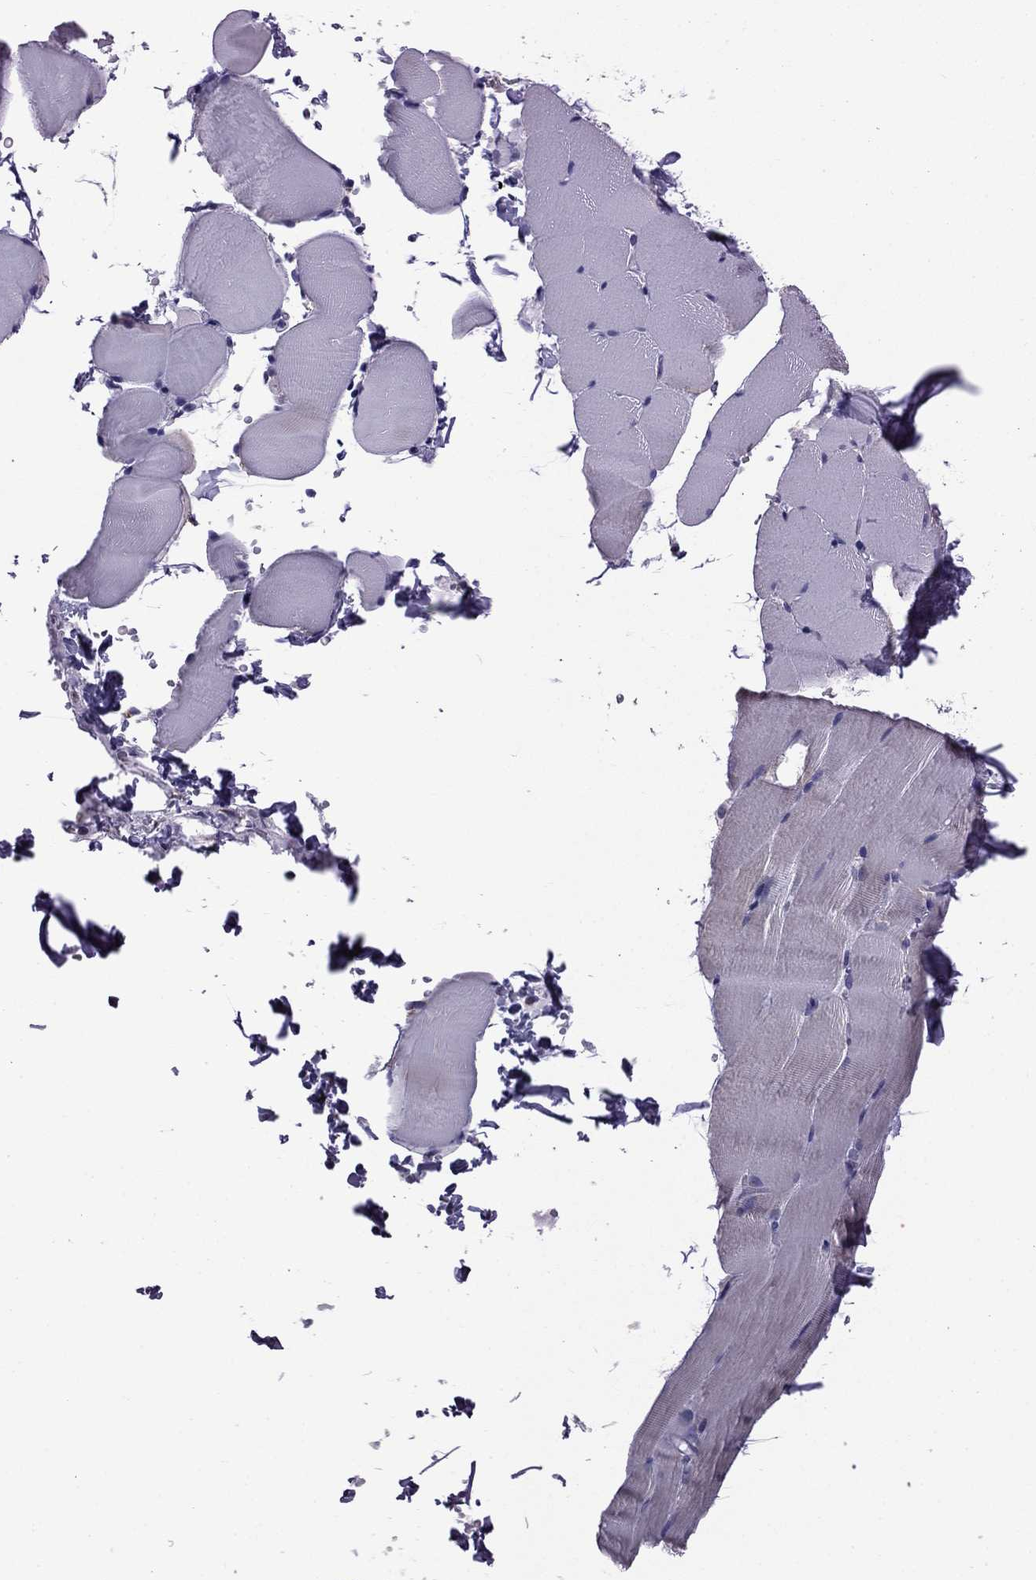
{"staining": {"intensity": "negative", "quantity": "none", "location": "none"}, "tissue": "skeletal muscle", "cell_type": "Myocytes", "image_type": "normal", "snomed": [{"axis": "morphology", "description": "Normal tissue, NOS"}, {"axis": "topography", "description": "Skeletal muscle"}], "caption": "An image of human skeletal muscle is negative for staining in myocytes. (Brightfield microscopy of DAB IHC at high magnification).", "gene": "ACADSB", "patient": {"sex": "female", "age": 37}}